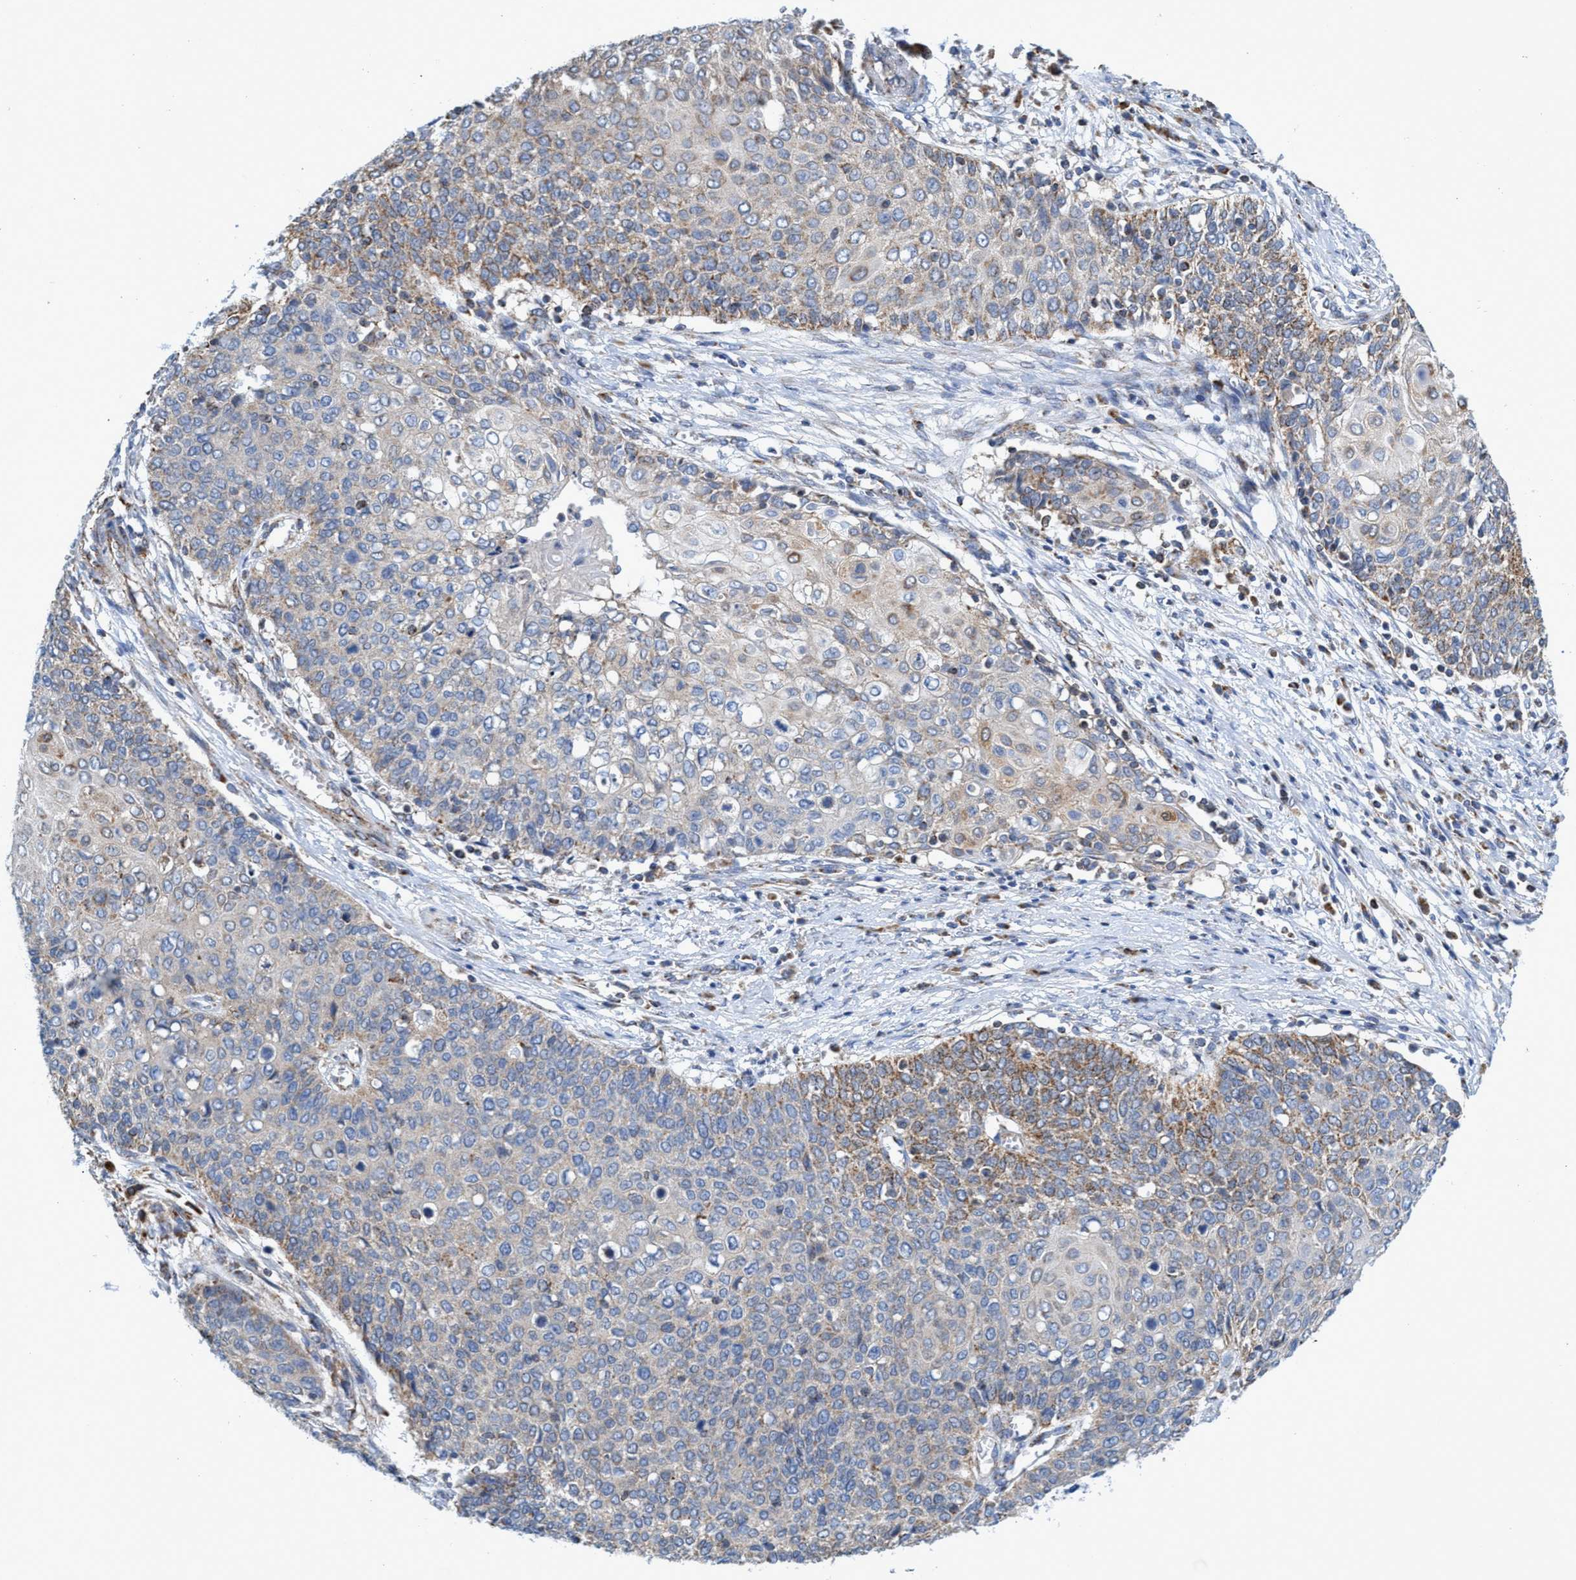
{"staining": {"intensity": "weak", "quantity": "25%-75%", "location": "cytoplasmic/membranous"}, "tissue": "cervical cancer", "cell_type": "Tumor cells", "image_type": "cancer", "snomed": [{"axis": "morphology", "description": "Squamous cell carcinoma, NOS"}, {"axis": "topography", "description": "Cervix"}], "caption": "A high-resolution image shows immunohistochemistry staining of squamous cell carcinoma (cervical), which displays weak cytoplasmic/membranous staining in approximately 25%-75% of tumor cells. The staining is performed using DAB brown chromogen to label protein expression. The nuclei are counter-stained blue using hematoxylin.", "gene": "CRYZ", "patient": {"sex": "female", "age": 39}}